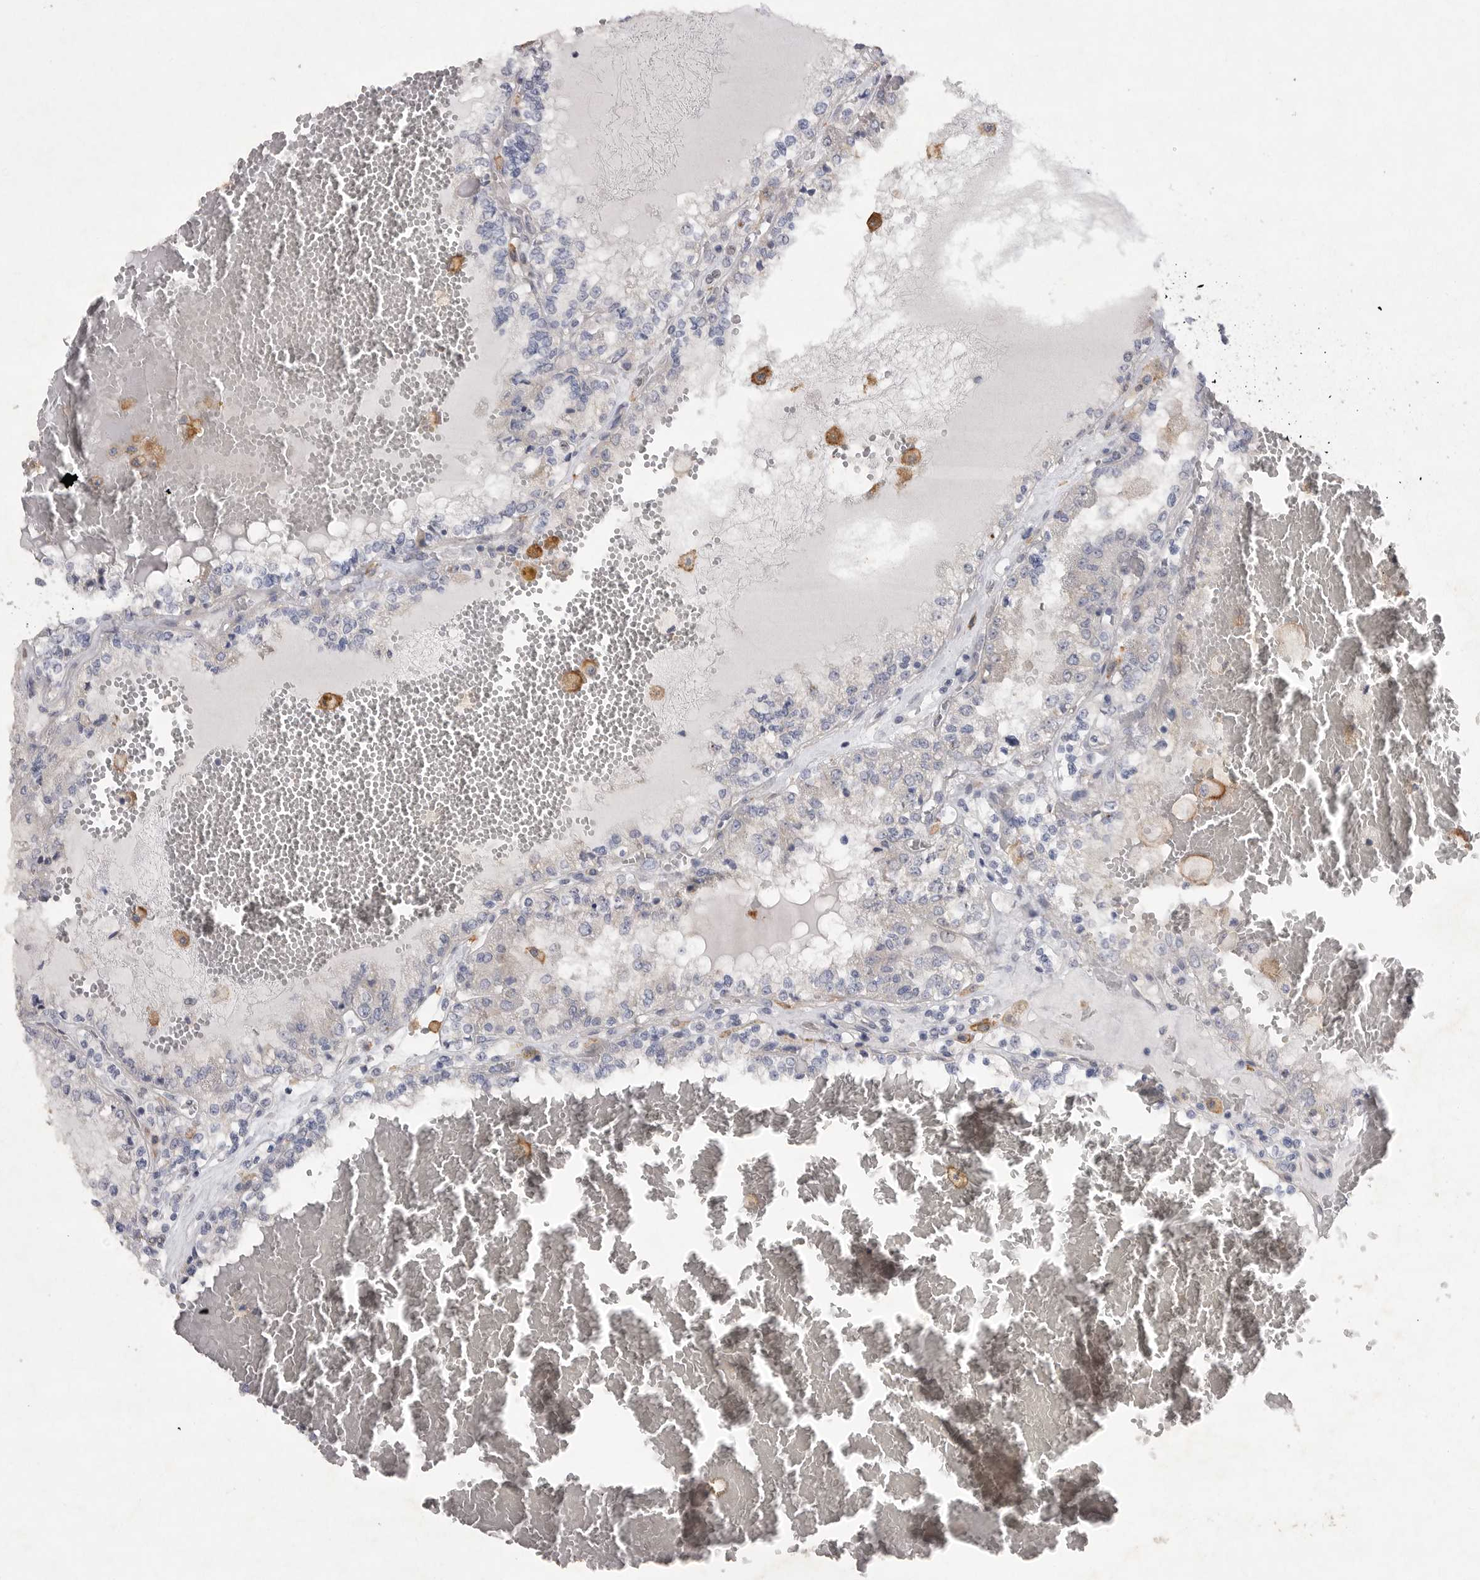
{"staining": {"intensity": "negative", "quantity": "none", "location": "none"}, "tissue": "renal cancer", "cell_type": "Tumor cells", "image_type": "cancer", "snomed": [{"axis": "morphology", "description": "Adenocarcinoma, NOS"}, {"axis": "topography", "description": "Kidney"}], "caption": "The micrograph reveals no staining of tumor cells in renal adenocarcinoma.", "gene": "EDEM3", "patient": {"sex": "female", "age": 56}}